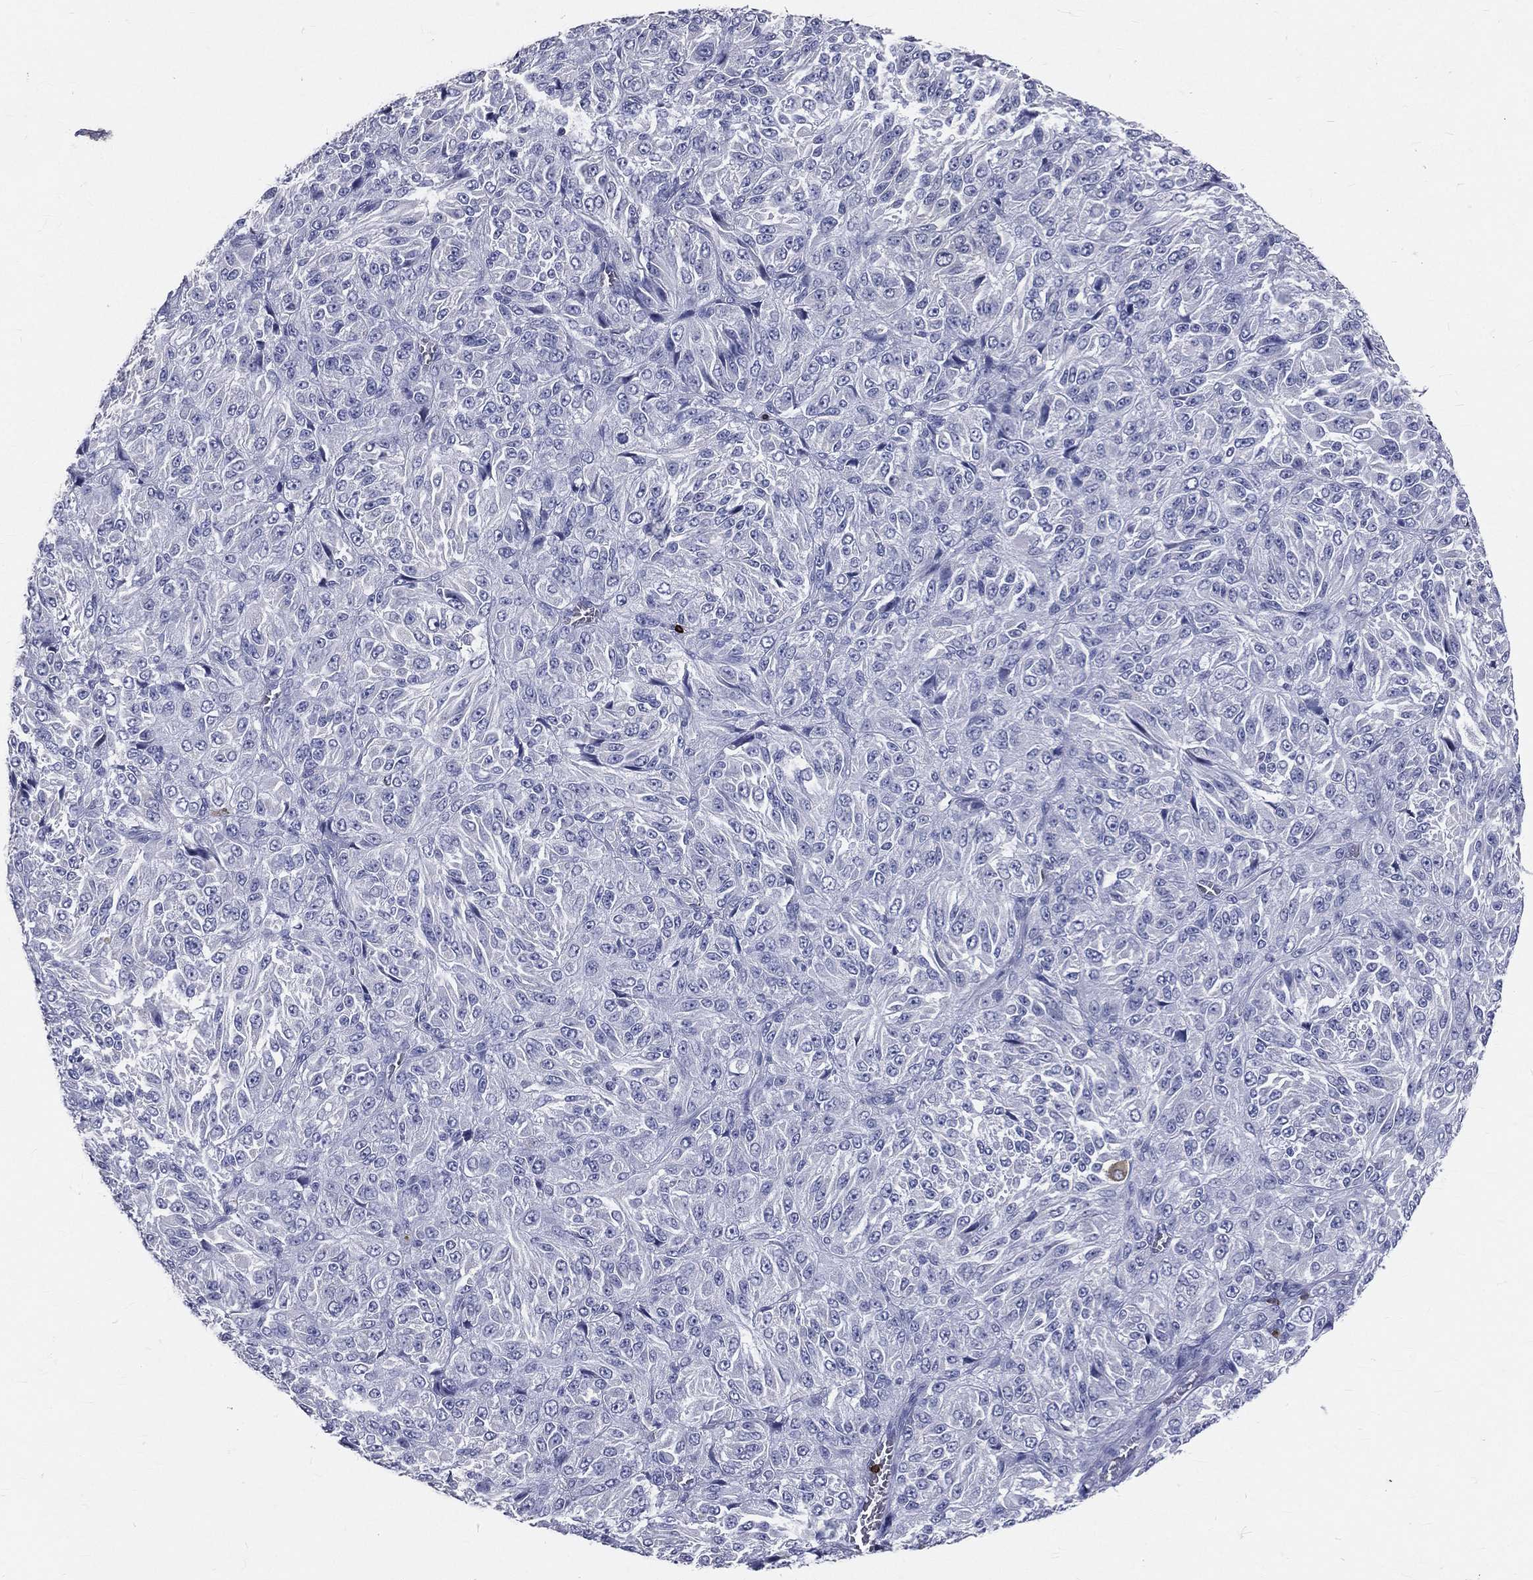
{"staining": {"intensity": "negative", "quantity": "none", "location": "none"}, "tissue": "melanoma", "cell_type": "Tumor cells", "image_type": "cancer", "snomed": [{"axis": "morphology", "description": "Malignant melanoma, Metastatic site"}, {"axis": "topography", "description": "Brain"}], "caption": "Malignant melanoma (metastatic site) stained for a protein using IHC reveals no expression tumor cells.", "gene": "CTSW", "patient": {"sex": "female", "age": 56}}